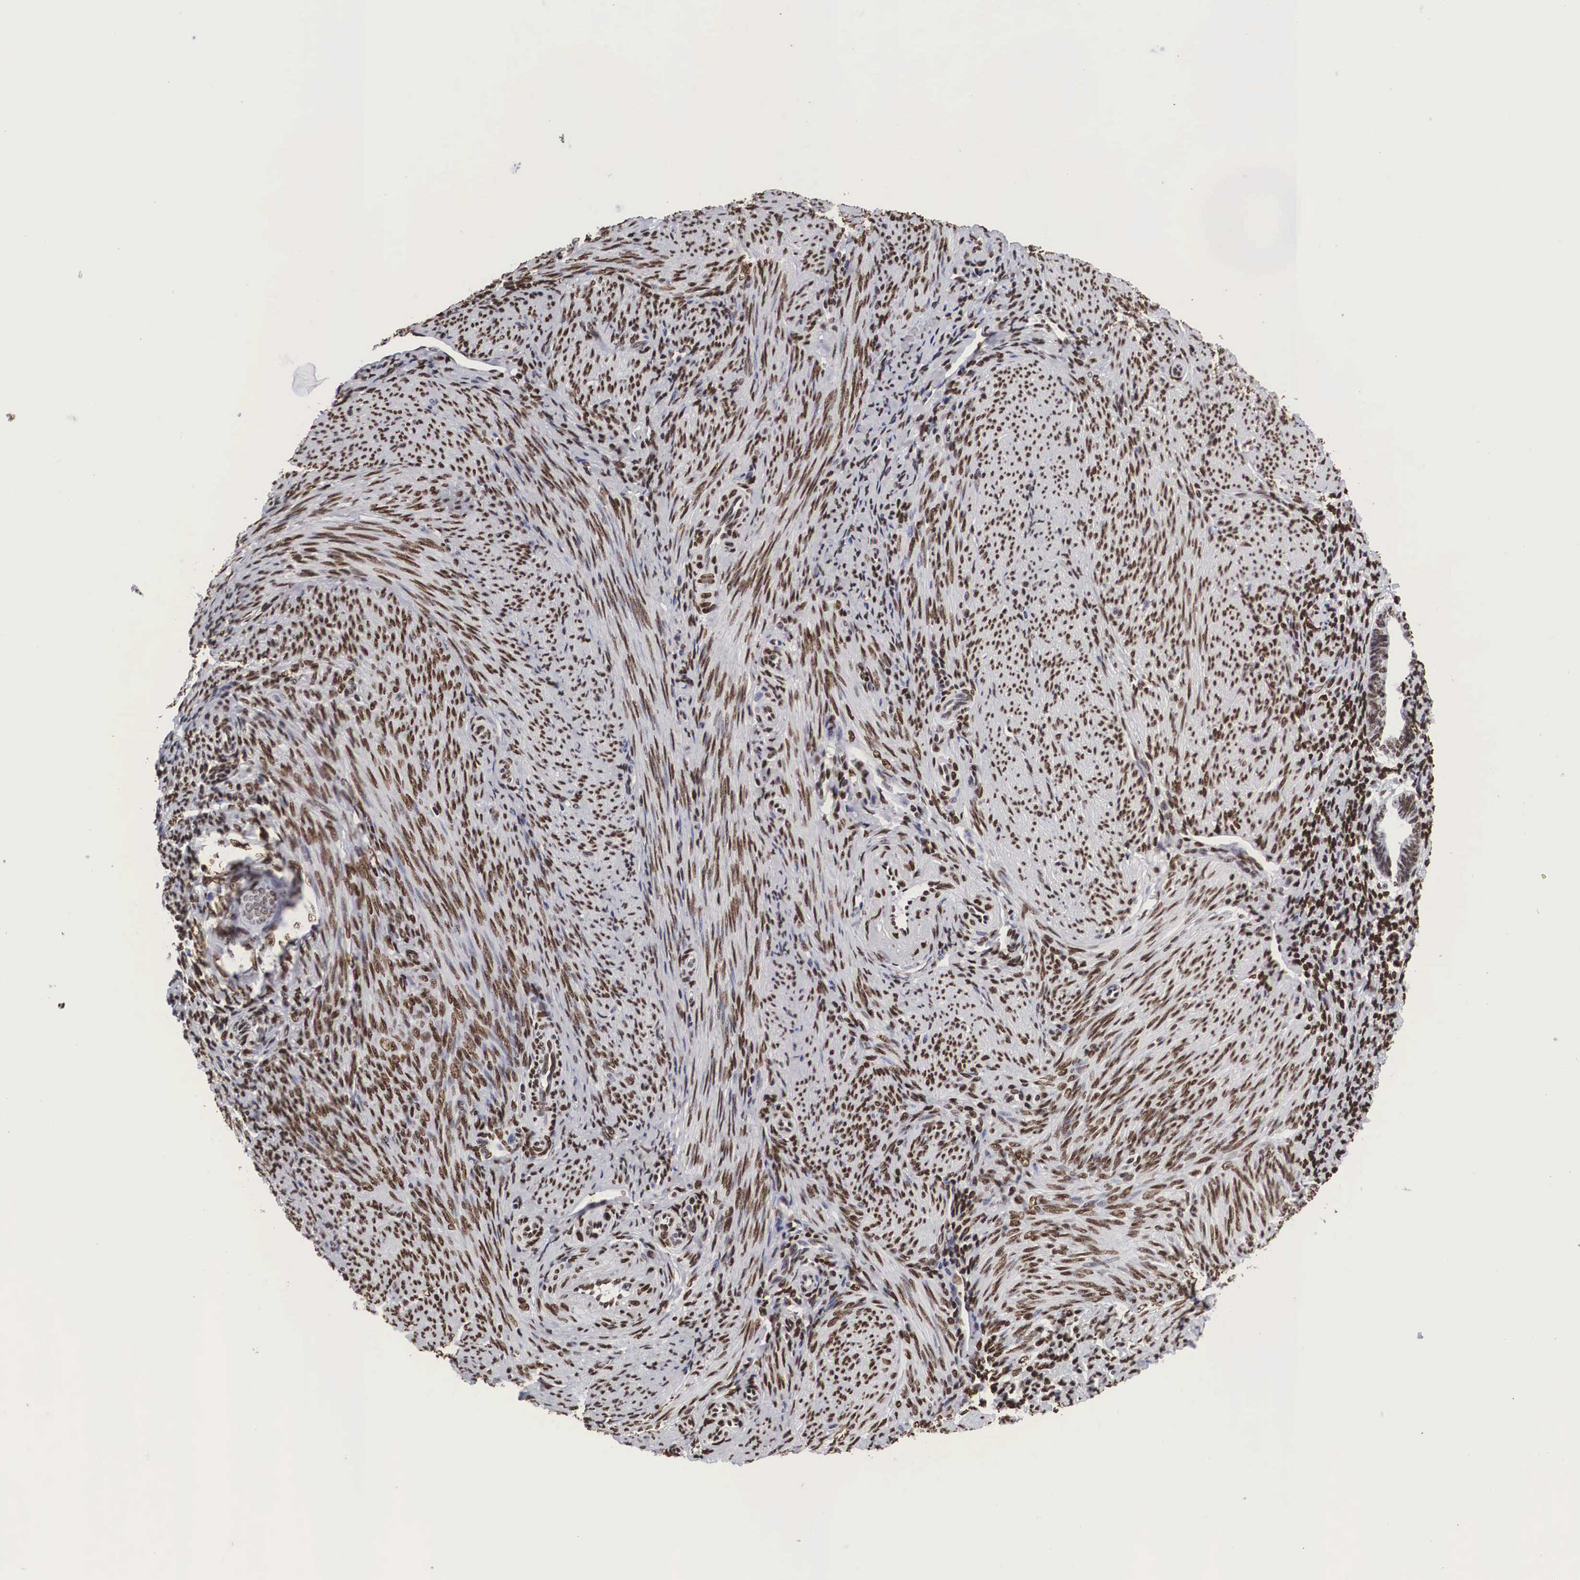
{"staining": {"intensity": "moderate", "quantity": ">75%", "location": "nuclear"}, "tissue": "endometrial cancer", "cell_type": "Tumor cells", "image_type": "cancer", "snomed": [{"axis": "morphology", "description": "Adenocarcinoma, NOS"}, {"axis": "topography", "description": "Endometrium"}], "caption": "An image of human endometrial cancer (adenocarcinoma) stained for a protein shows moderate nuclear brown staining in tumor cells. (DAB IHC with brightfield microscopy, high magnification).", "gene": "MECP2", "patient": {"sex": "female", "age": 63}}